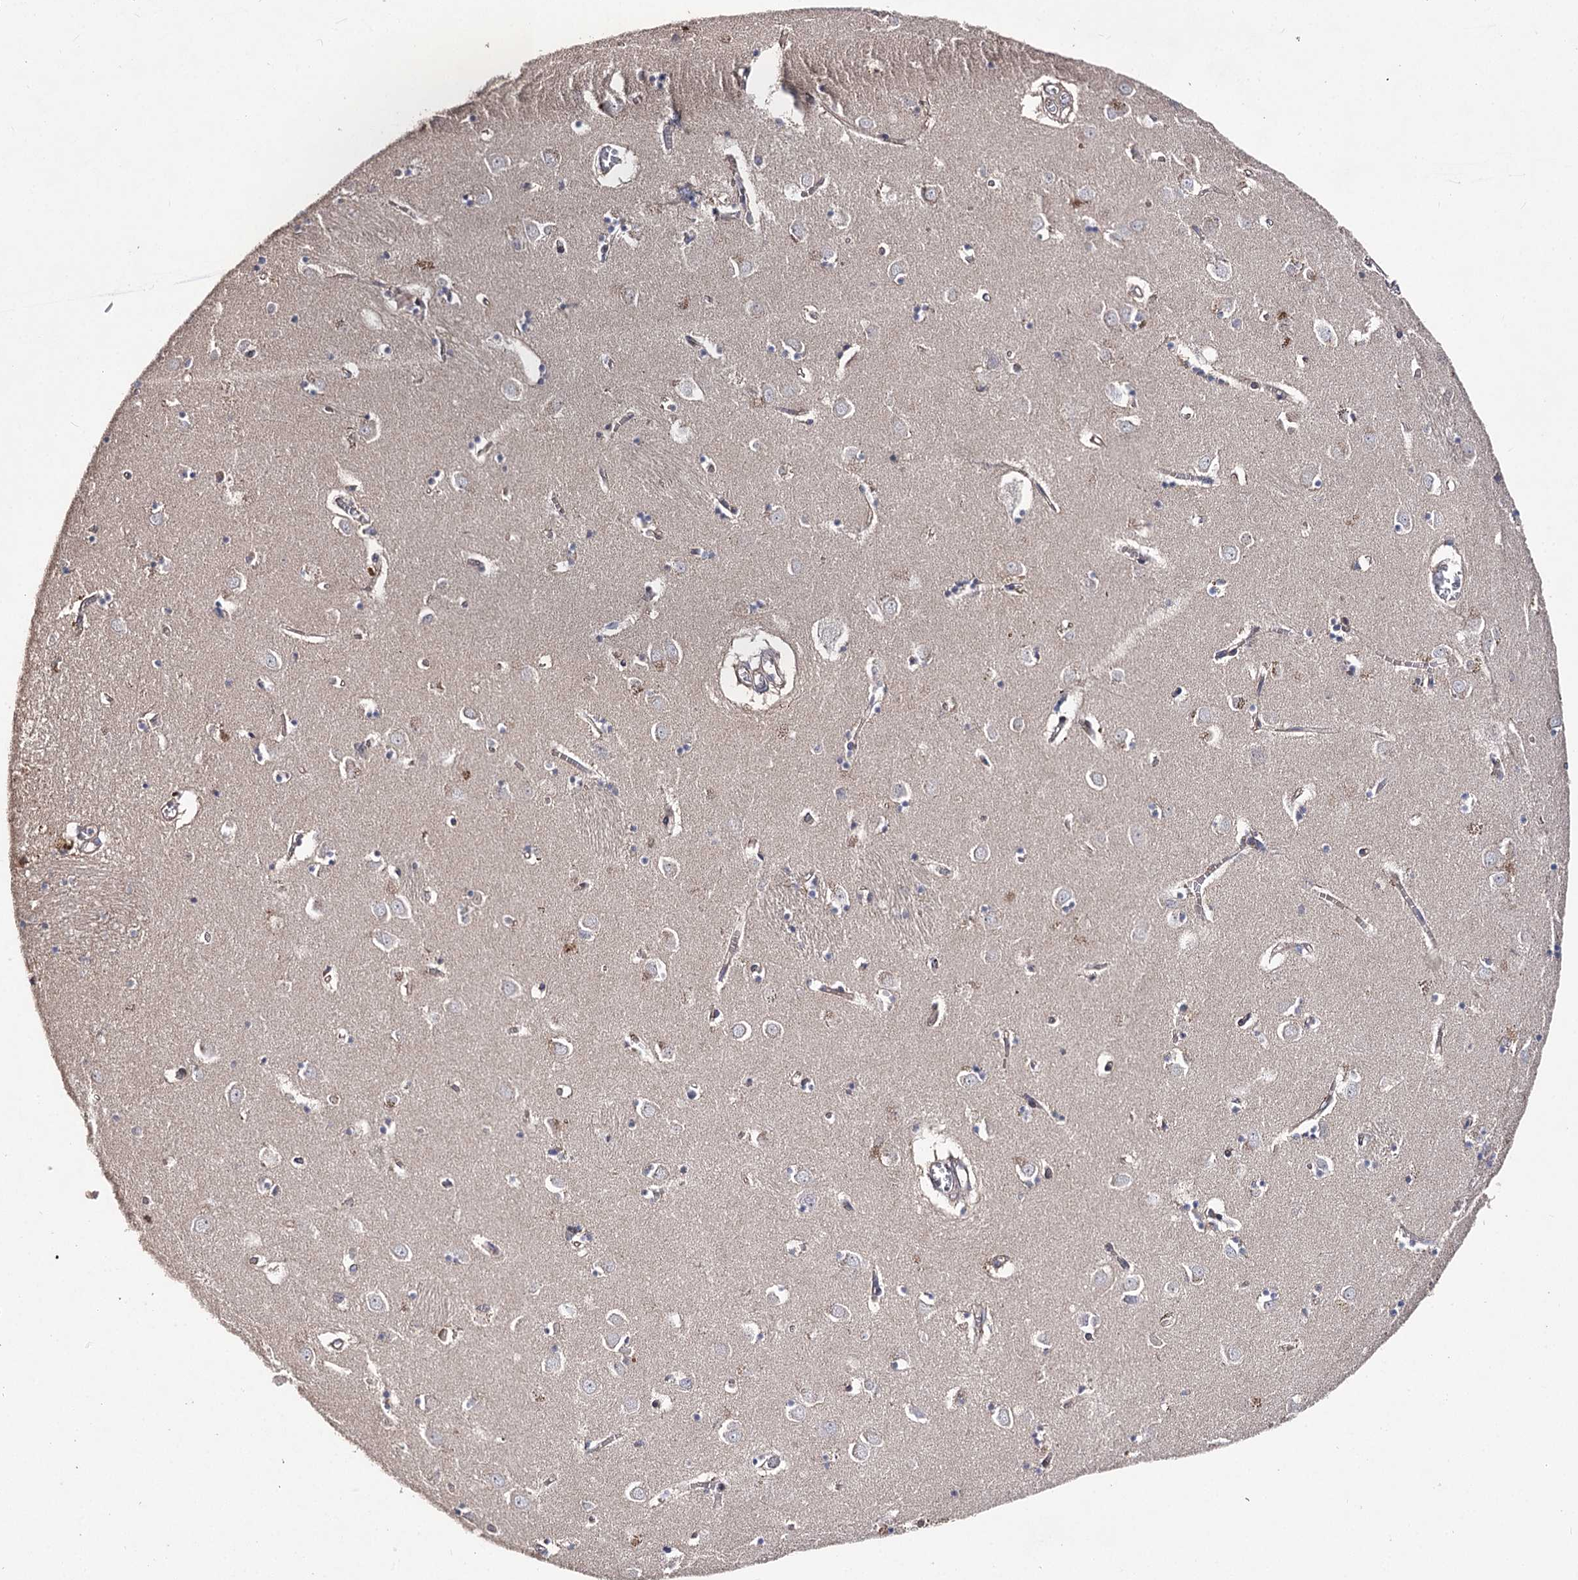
{"staining": {"intensity": "weak", "quantity": "<25%", "location": "cytoplasmic/membranous"}, "tissue": "caudate", "cell_type": "Glial cells", "image_type": "normal", "snomed": [{"axis": "morphology", "description": "Normal tissue, NOS"}, {"axis": "topography", "description": "Lateral ventricle wall"}], "caption": "This is a image of immunohistochemistry (IHC) staining of benign caudate, which shows no expression in glial cells.", "gene": "AURKC", "patient": {"sex": "male", "age": 70}}